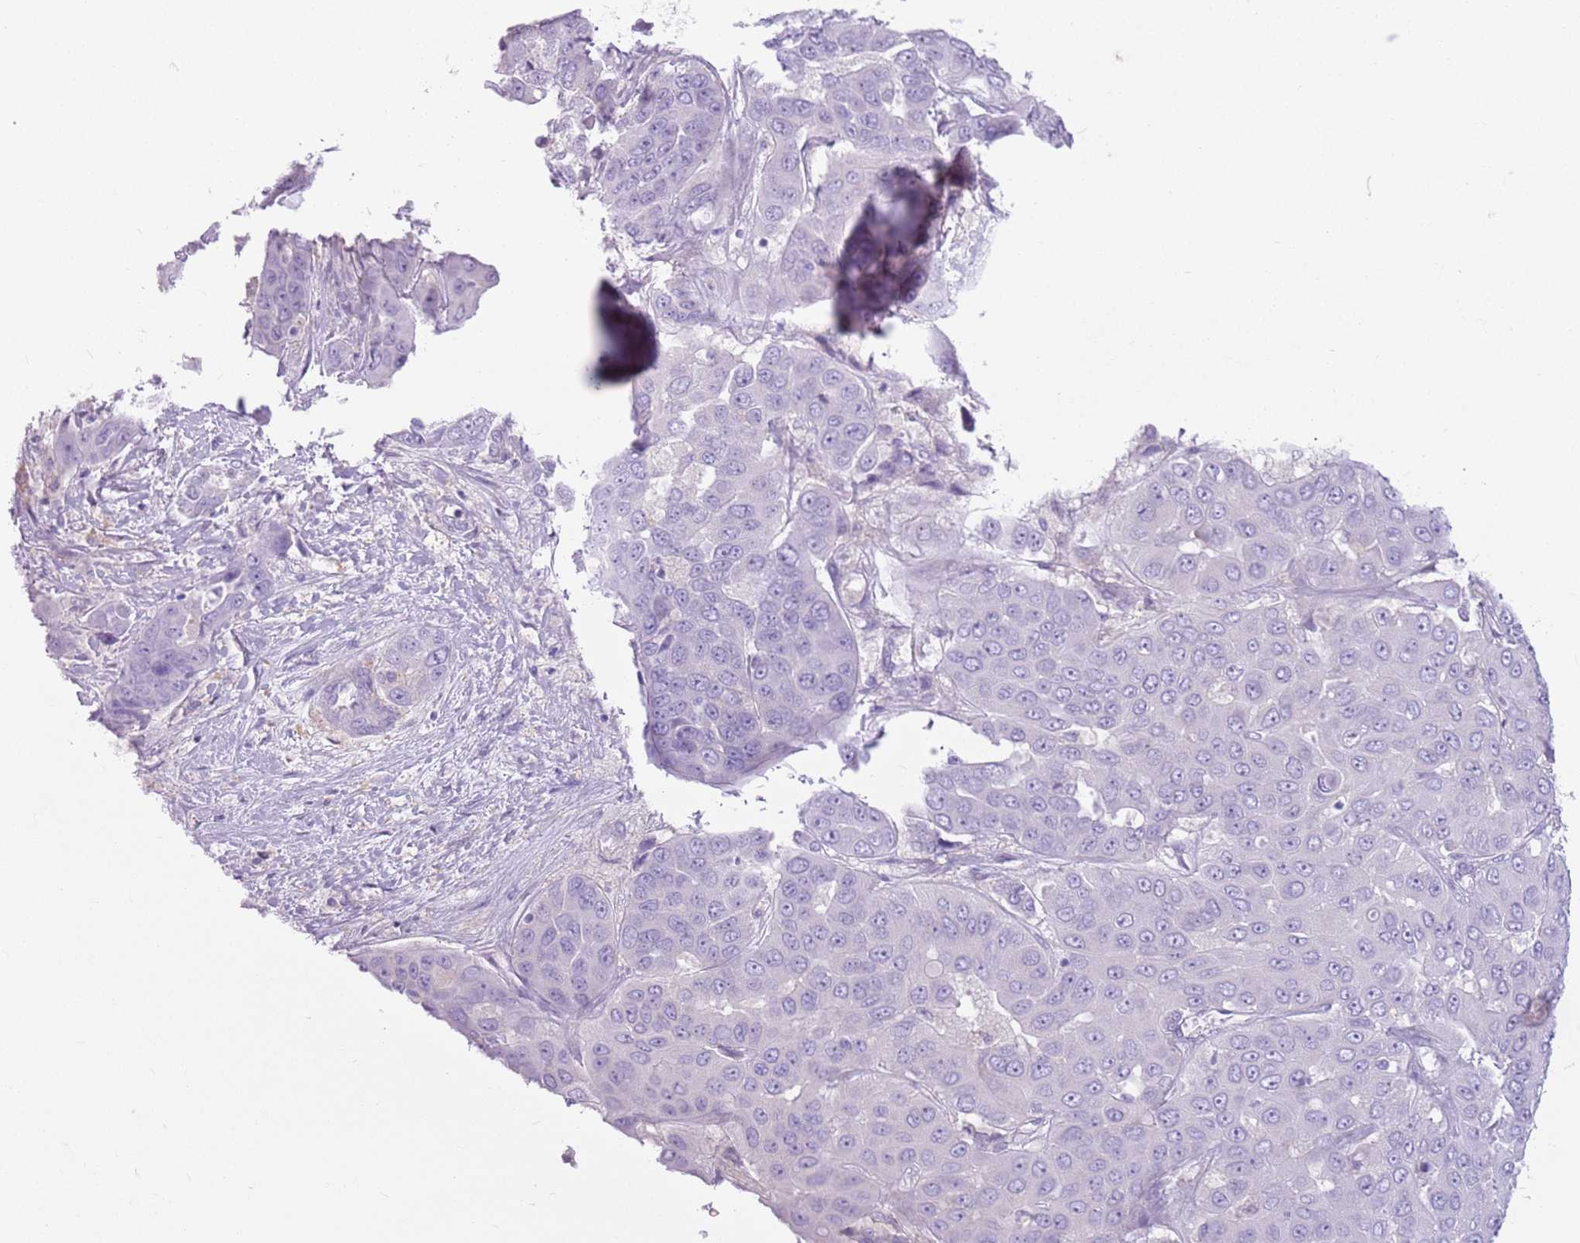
{"staining": {"intensity": "negative", "quantity": "none", "location": "none"}, "tissue": "liver cancer", "cell_type": "Tumor cells", "image_type": "cancer", "snomed": [{"axis": "morphology", "description": "Cholangiocarcinoma"}, {"axis": "topography", "description": "Liver"}], "caption": "Liver cancer (cholangiocarcinoma) was stained to show a protein in brown. There is no significant staining in tumor cells.", "gene": "SNX6", "patient": {"sex": "female", "age": 52}}